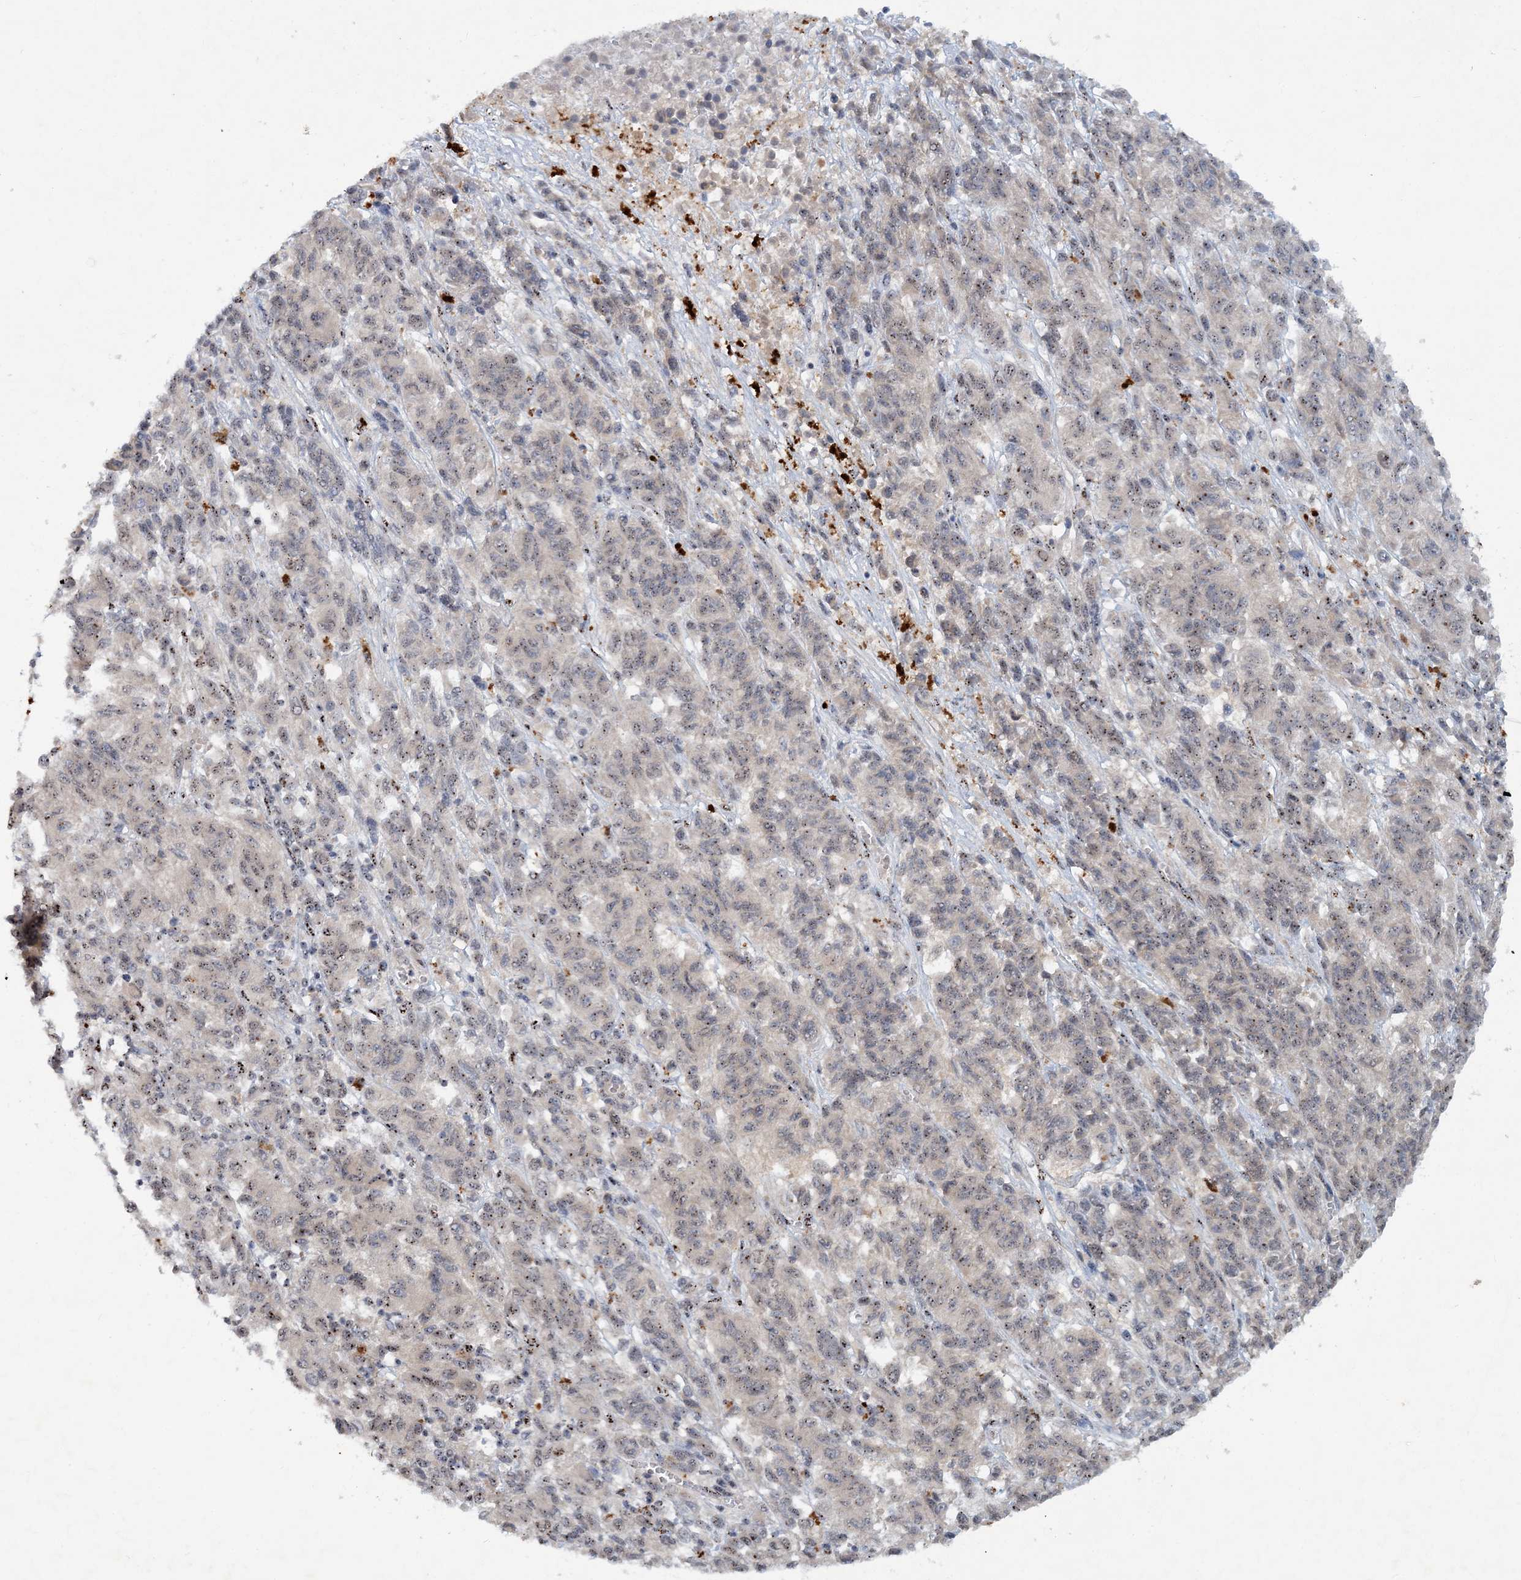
{"staining": {"intensity": "weak", "quantity": "25%-75%", "location": "nuclear"}, "tissue": "melanoma", "cell_type": "Tumor cells", "image_type": "cancer", "snomed": [{"axis": "morphology", "description": "Malignant melanoma, Metastatic site"}, {"axis": "topography", "description": "Lung"}], "caption": "Immunohistochemistry (IHC) (DAB) staining of human melanoma demonstrates weak nuclear protein expression in approximately 25%-75% of tumor cells.", "gene": "GIN1", "patient": {"sex": "male", "age": 64}}